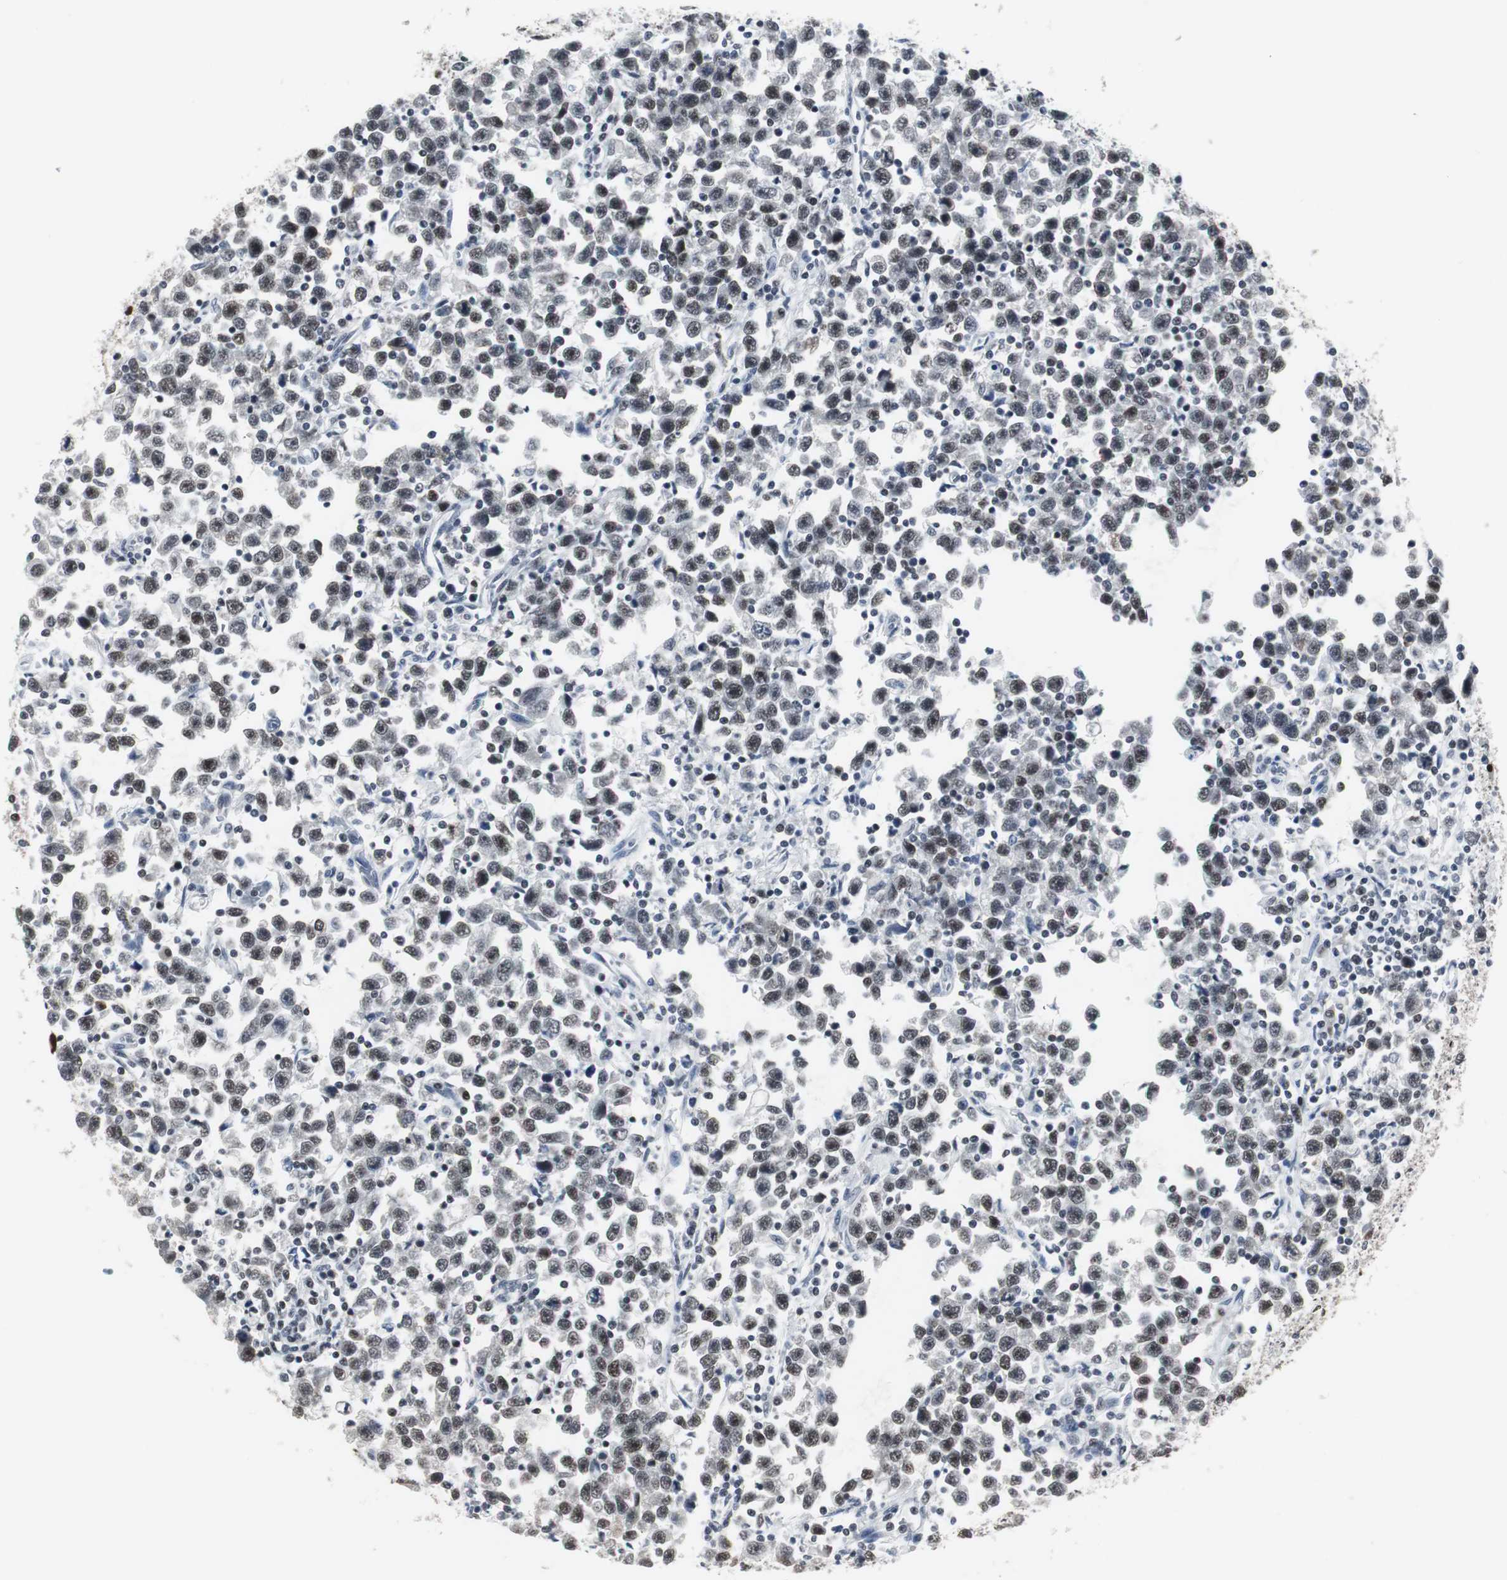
{"staining": {"intensity": "weak", "quantity": ">75%", "location": "nuclear"}, "tissue": "testis cancer", "cell_type": "Tumor cells", "image_type": "cancer", "snomed": [{"axis": "morphology", "description": "Seminoma, NOS"}, {"axis": "topography", "description": "Testis"}], "caption": "An immunohistochemistry photomicrograph of tumor tissue is shown. Protein staining in brown highlights weak nuclear positivity in testis cancer (seminoma) within tumor cells.", "gene": "RAD9A", "patient": {"sex": "male", "age": 43}}